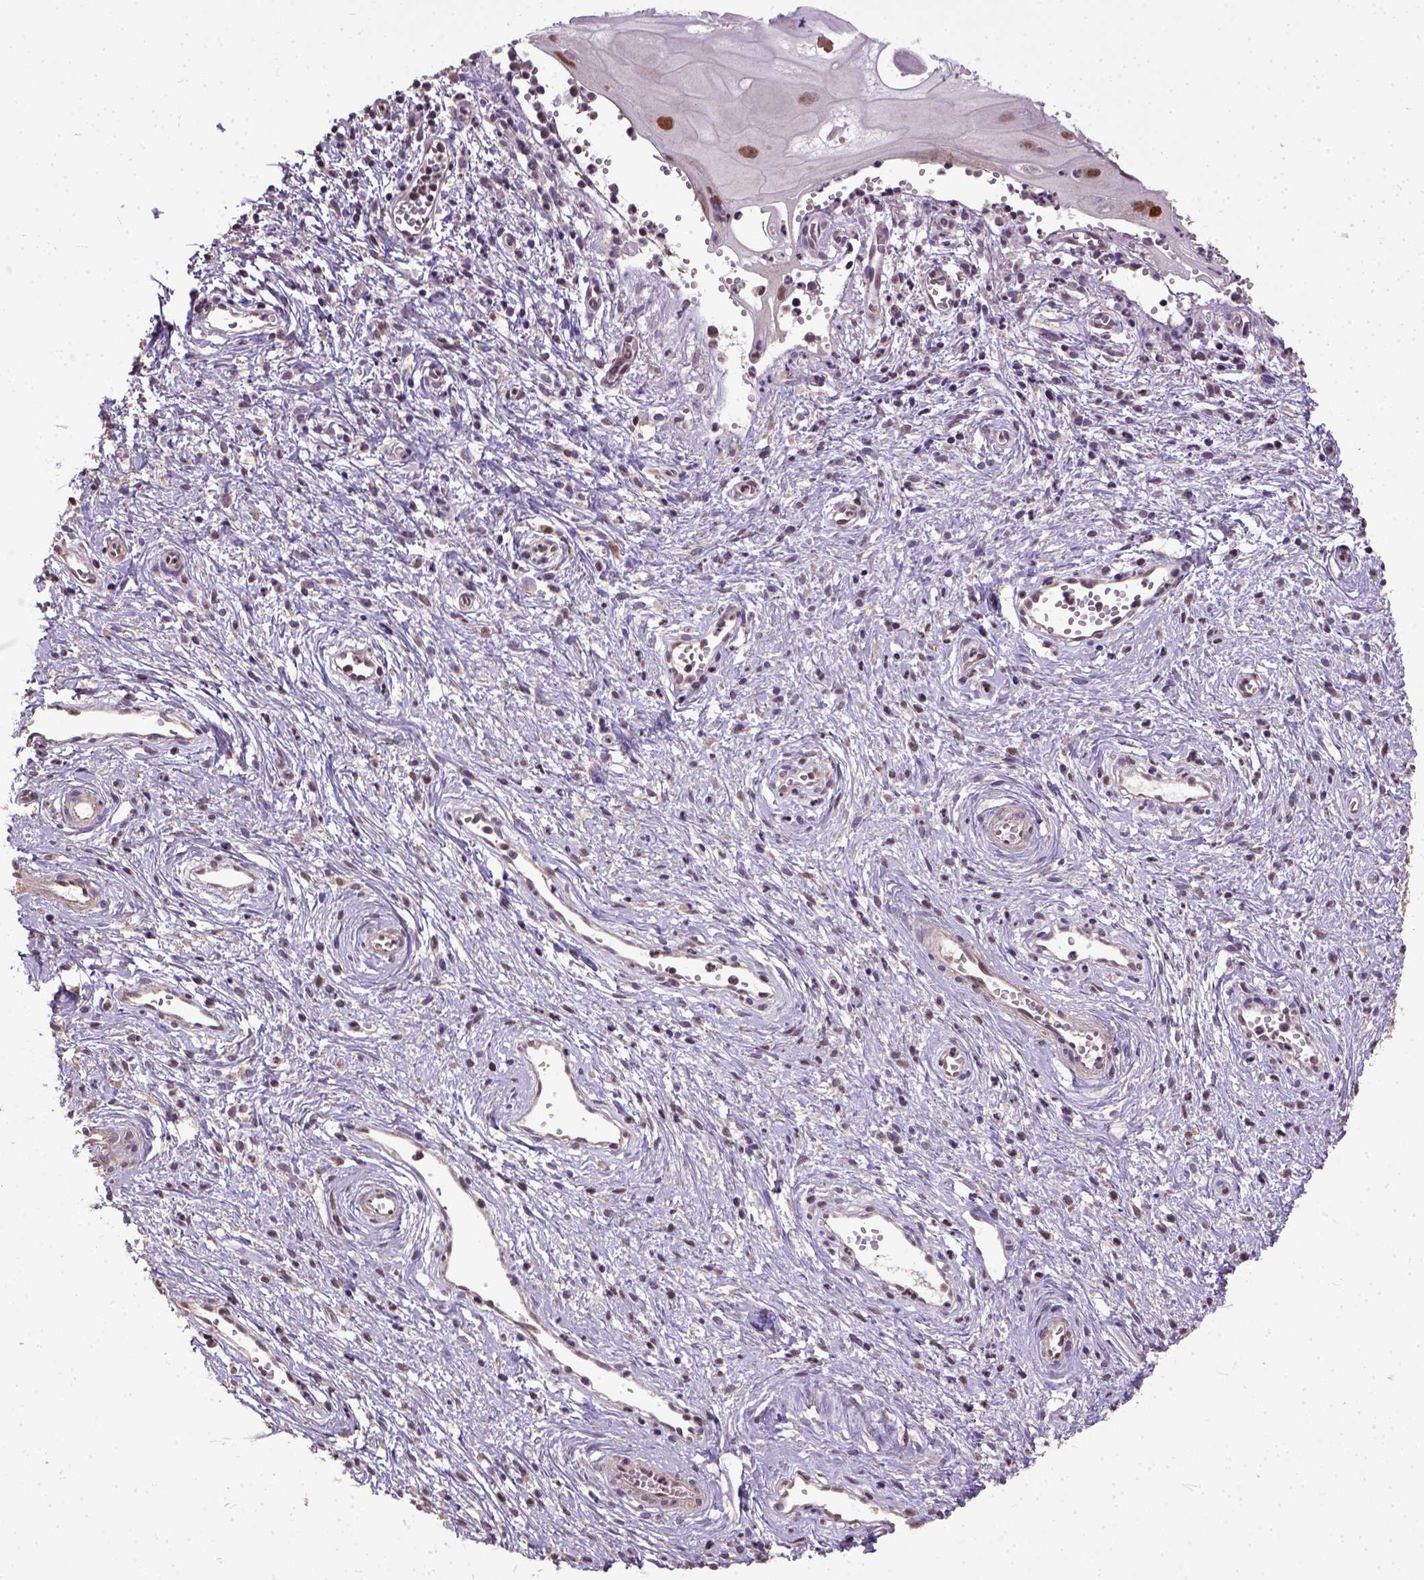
{"staining": {"intensity": "moderate", "quantity": ">75%", "location": "nuclear"}, "tissue": "cervical cancer", "cell_type": "Tumor cells", "image_type": "cancer", "snomed": [{"axis": "morphology", "description": "Squamous cell carcinoma, NOS"}, {"axis": "topography", "description": "Cervix"}], "caption": "A medium amount of moderate nuclear positivity is identified in about >75% of tumor cells in cervical cancer (squamous cell carcinoma) tissue. The staining is performed using DAB brown chromogen to label protein expression. The nuclei are counter-stained blue using hematoxylin.", "gene": "UBA3", "patient": {"sex": "female", "age": 30}}